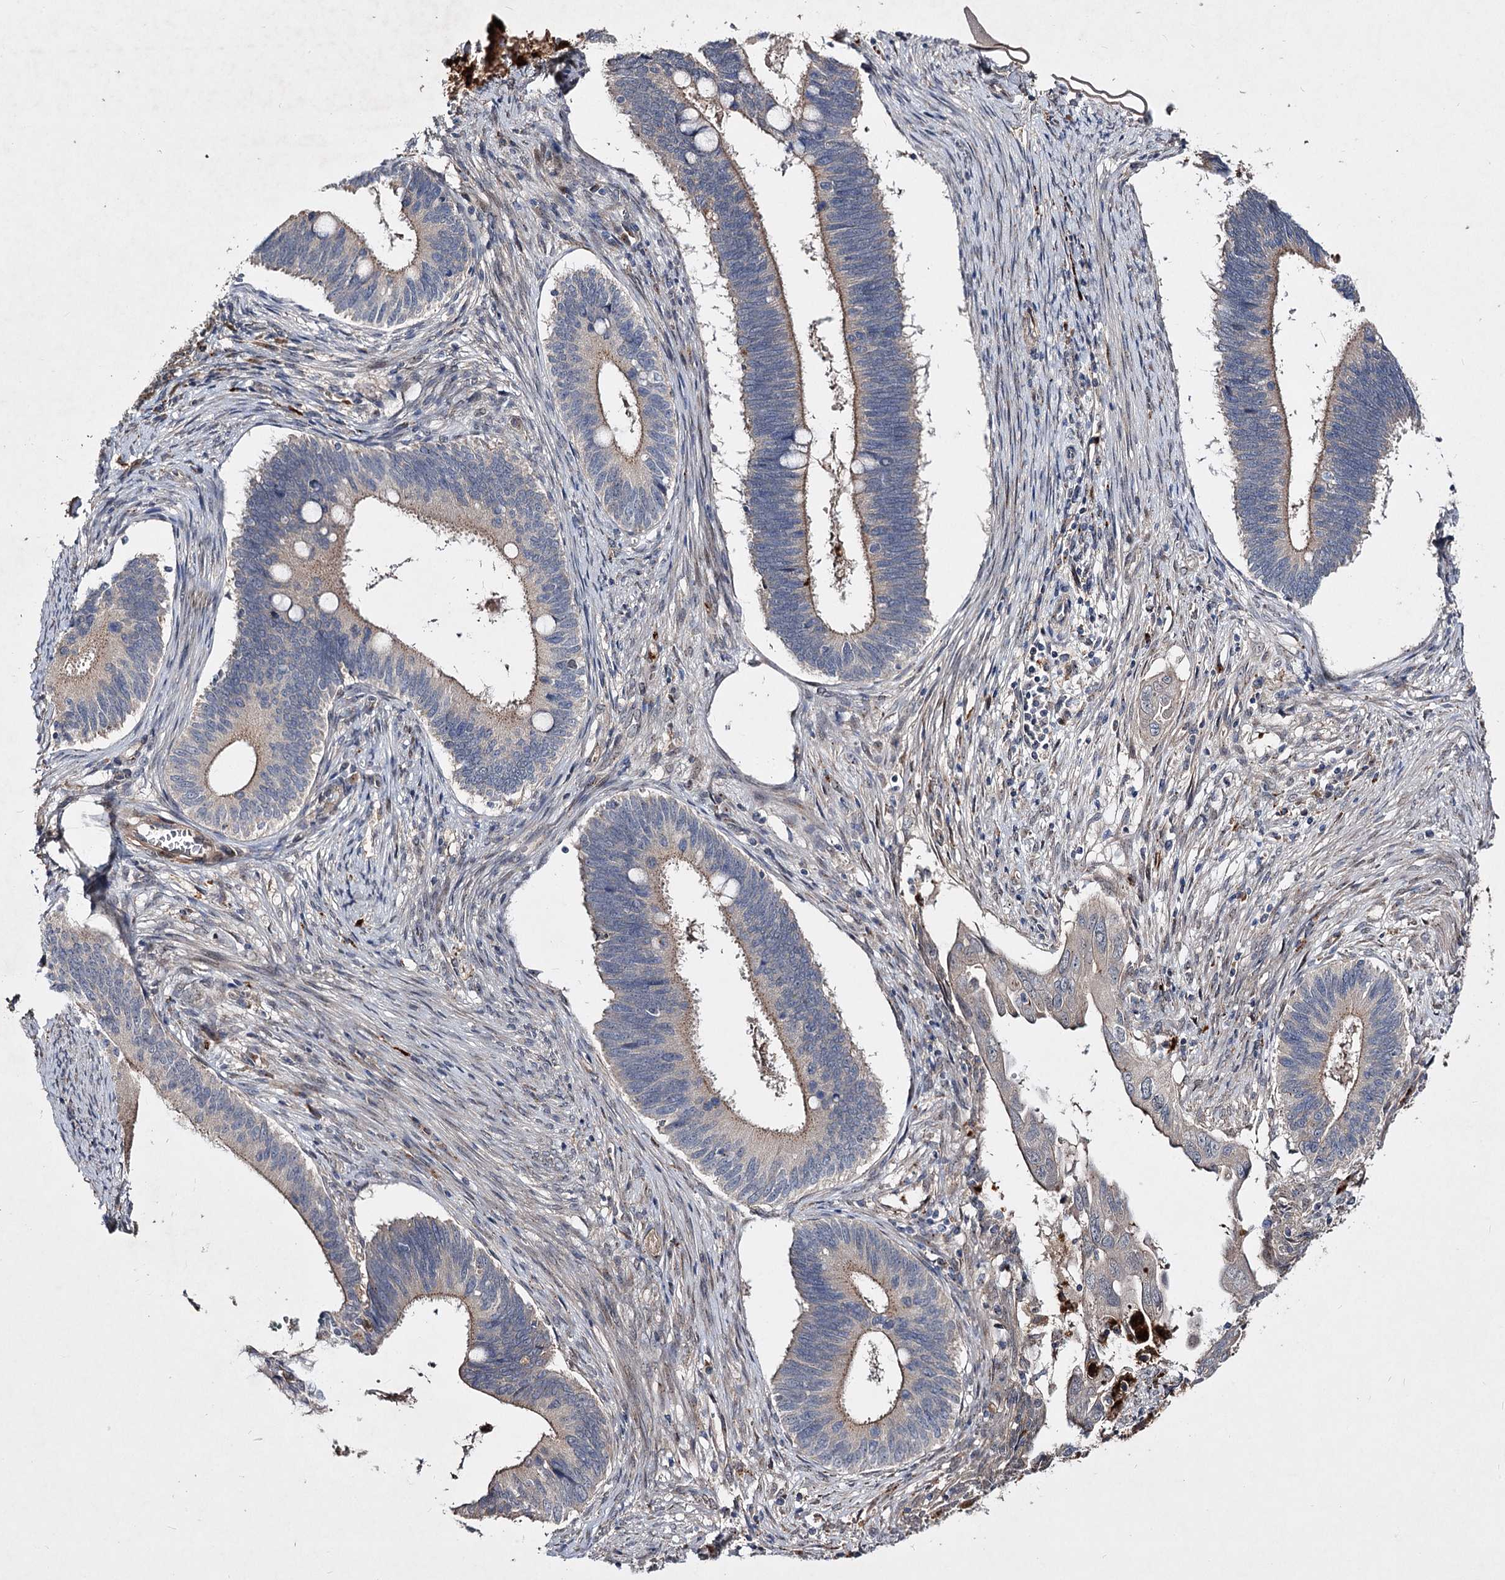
{"staining": {"intensity": "weak", "quantity": "<25%", "location": "cytoplasmic/membranous"}, "tissue": "cervical cancer", "cell_type": "Tumor cells", "image_type": "cancer", "snomed": [{"axis": "morphology", "description": "Adenocarcinoma, NOS"}, {"axis": "topography", "description": "Cervix"}], "caption": "High magnification brightfield microscopy of cervical adenocarcinoma stained with DAB (brown) and counterstained with hematoxylin (blue): tumor cells show no significant expression.", "gene": "MINDY3", "patient": {"sex": "female", "age": 42}}